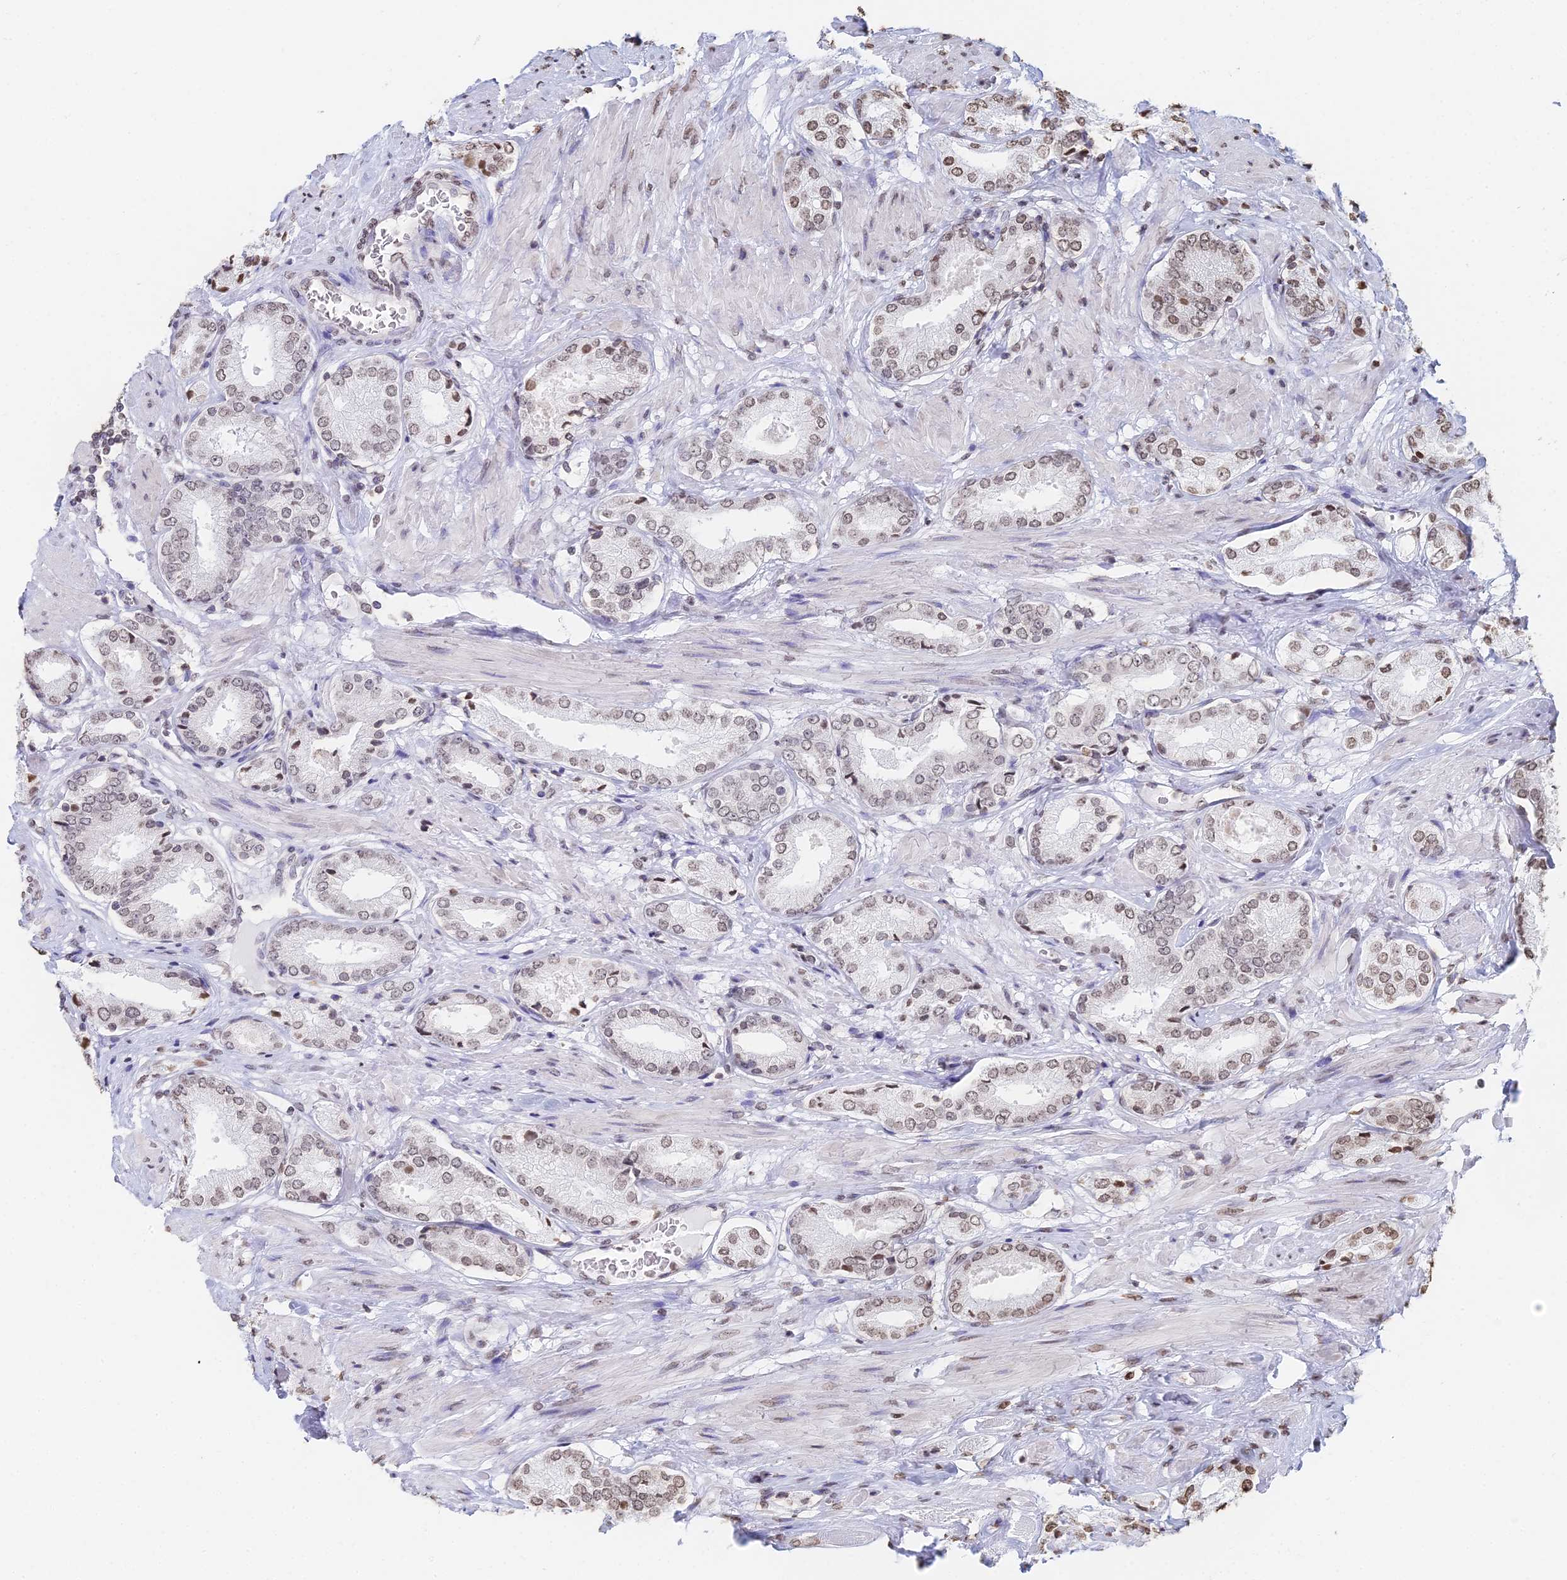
{"staining": {"intensity": "weak", "quantity": ">75%", "location": "nuclear"}, "tissue": "prostate cancer", "cell_type": "Tumor cells", "image_type": "cancer", "snomed": [{"axis": "morphology", "description": "Adenocarcinoma, High grade"}, {"axis": "topography", "description": "Prostate and seminal vesicle, NOS"}], "caption": "Protein expression analysis of prostate cancer reveals weak nuclear positivity in about >75% of tumor cells. Using DAB (3,3'-diaminobenzidine) (brown) and hematoxylin (blue) stains, captured at high magnification using brightfield microscopy.", "gene": "GBP3", "patient": {"sex": "male", "age": 64}}